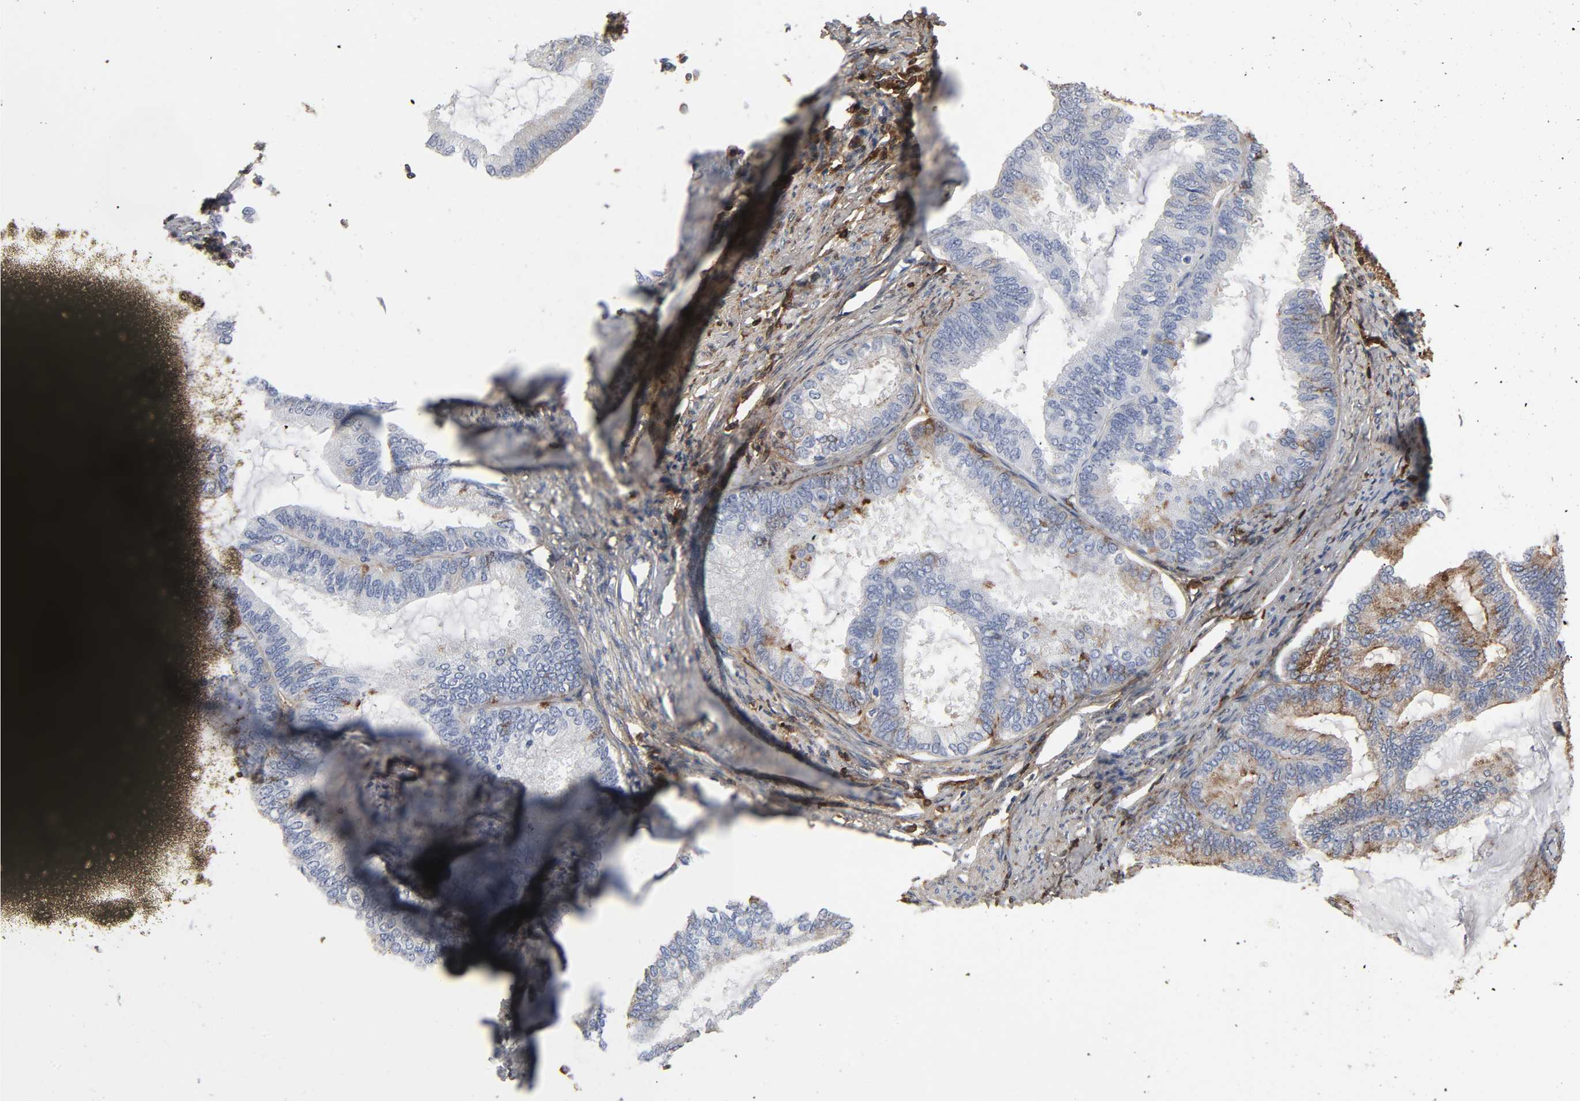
{"staining": {"intensity": "moderate", "quantity": "25%-75%", "location": "cytoplasmic/membranous"}, "tissue": "endometrial cancer", "cell_type": "Tumor cells", "image_type": "cancer", "snomed": [{"axis": "morphology", "description": "Adenocarcinoma, NOS"}, {"axis": "topography", "description": "Endometrium"}], "caption": "Immunohistochemical staining of adenocarcinoma (endometrial) exhibits medium levels of moderate cytoplasmic/membranous staining in about 25%-75% of tumor cells. Using DAB (brown) and hematoxylin (blue) stains, captured at high magnification using brightfield microscopy.", "gene": "FBLN1", "patient": {"sex": "female", "age": 86}}